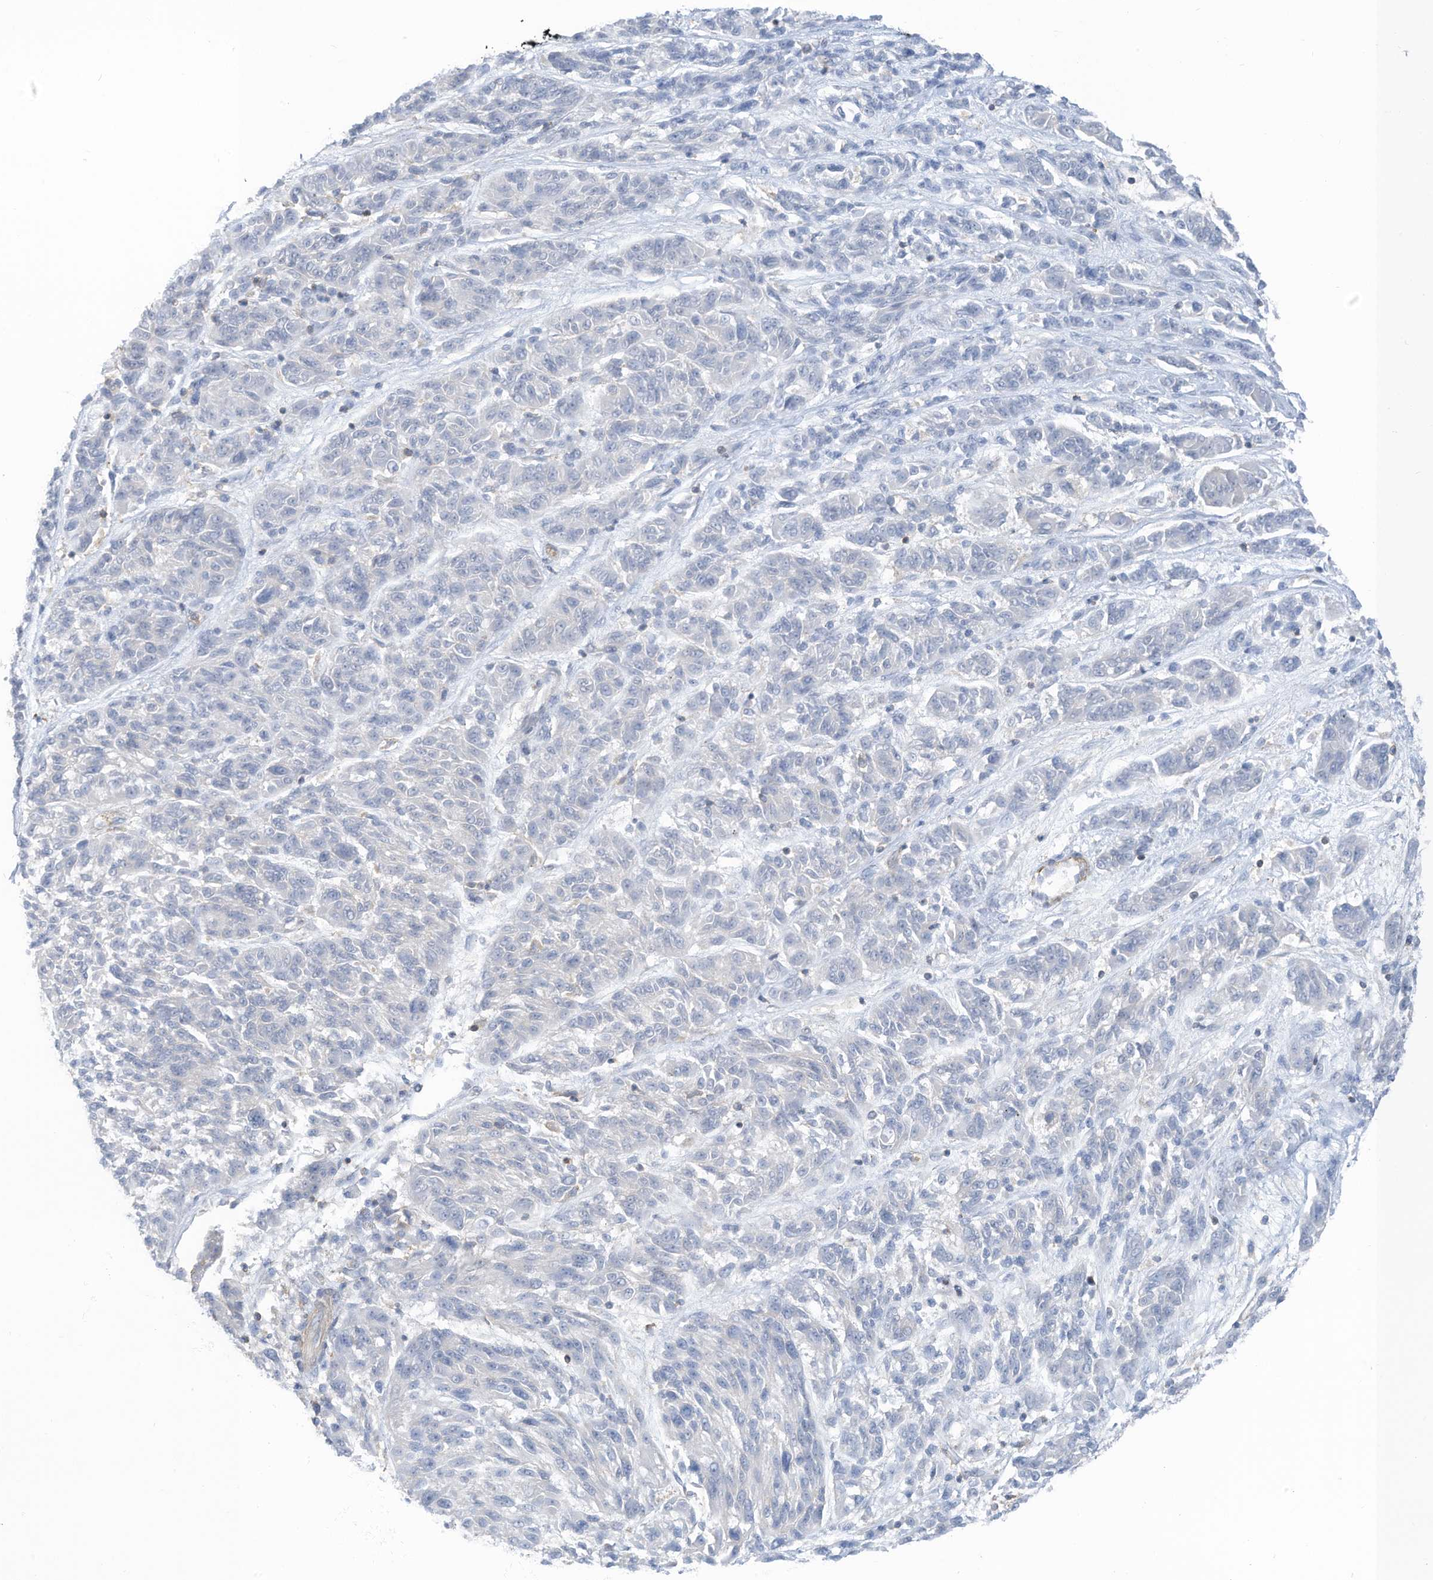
{"staining": {"intensity": "negative", "quantity": "none", "location": "none"}, "tissue": "melanoma", "cell_type": "Tumor cells", "image_type": "cancer", "snomed": [{"axis": "morphology", "description": "Malignant melanoma, NOS"}, {"axis": "topography", "description": "Skin"}], "caption": "This image is of melanoma stained with IHC to label a protein in brown with the nuclei are counter-stained blue. There is no positivity in tumor cells.", "gene": "ZNF846", "patient": {"sex": "male", "age": 53}}